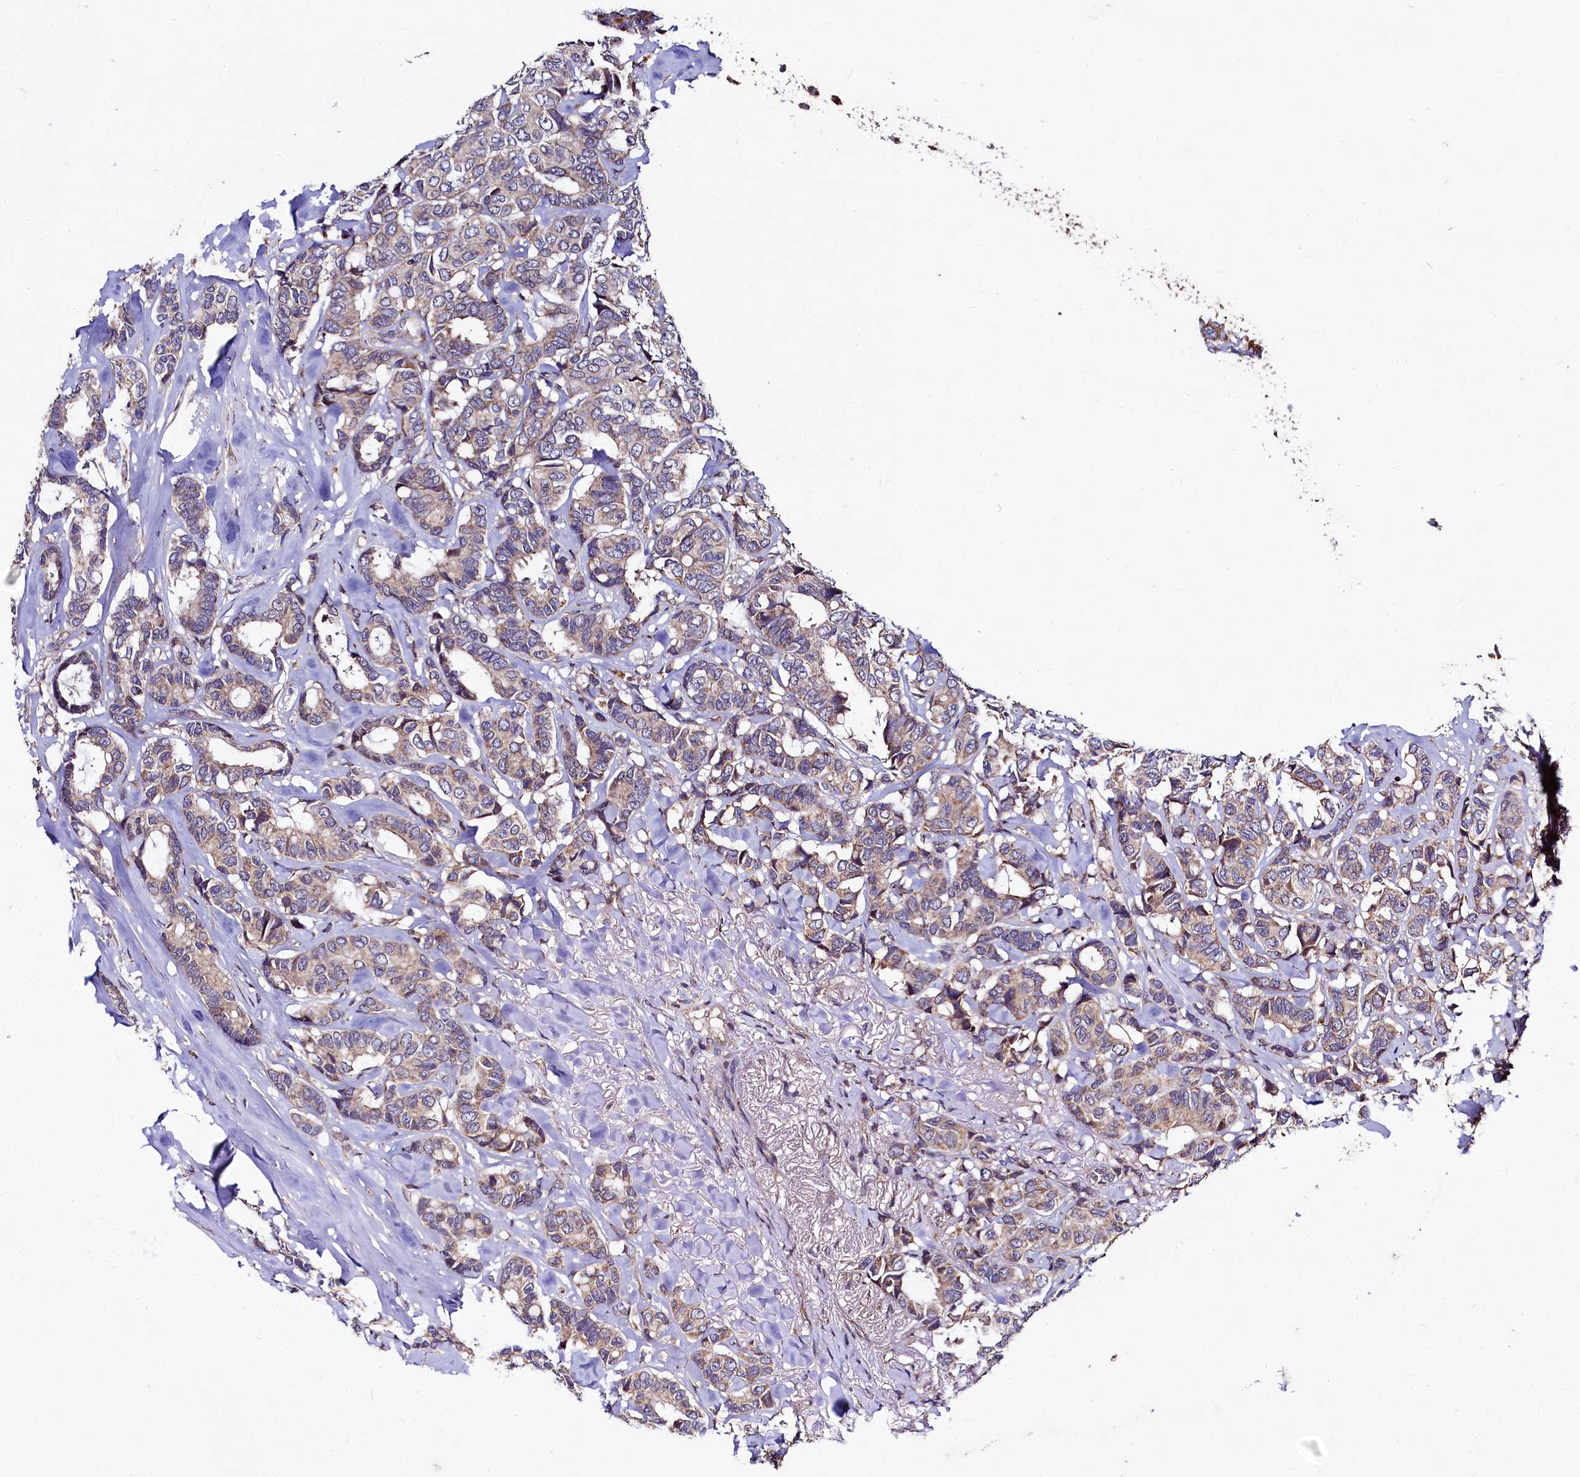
{"staining": {"intensity": "moderate", "quantity": ">75%", "location": "cytoplasmic/membranous"}, "tissue": "breast cancer", "cell_type": "Tumor cells", "image_type": "cancer", "snomed": [{"axis": "morphology", "description": "Duct carcinoma"}, {"axis": "topography", "description": "Breast"}], "caption": "The photomicrograph exhibits a brown stain indicating the presence of a protein in the cytoplasmic/membranous of tumor cells in breast invasive ductal carcinoma. Nuclei are stained in blue.", "gene": "SPRYD3", "patient": {"sex": "female", "age": 87}}